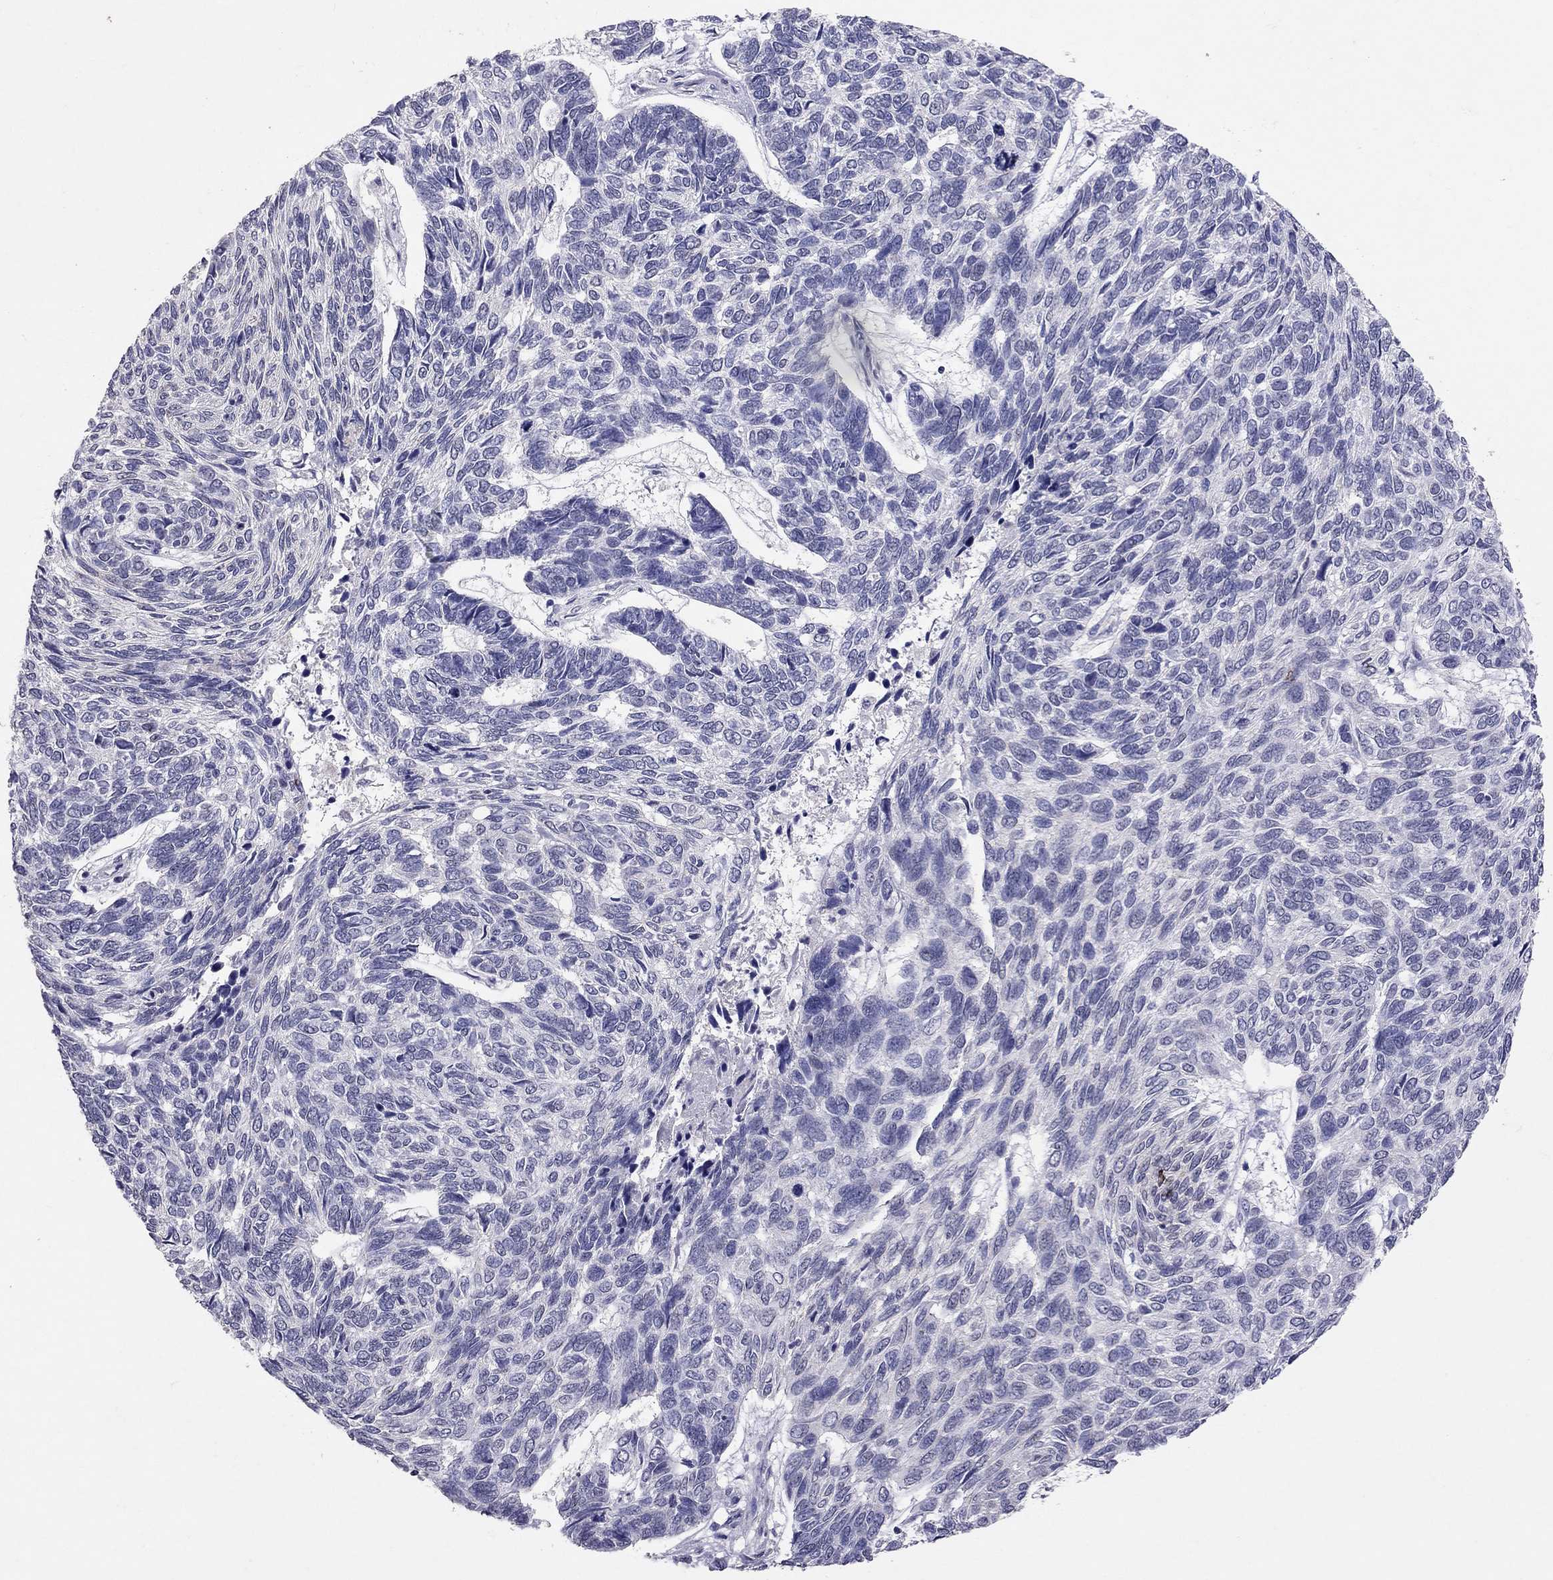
{"staining": {"intensity": "negative", "quantity": "none", "location": "none"}, "tissue": "skin cancer", "cell_type": "Tumor cells", "image_type": "cancer", "snomed": [{"axis": "morphology", "description": "Basal cell carcinoma"}, {"axis": "topography", "description": "Skin"}], "caption": "This is an IHC image of skin cancer. There is no expression in tumor cells.", "gene": "FST", "patient": {"sex": "female", "age": 65}}